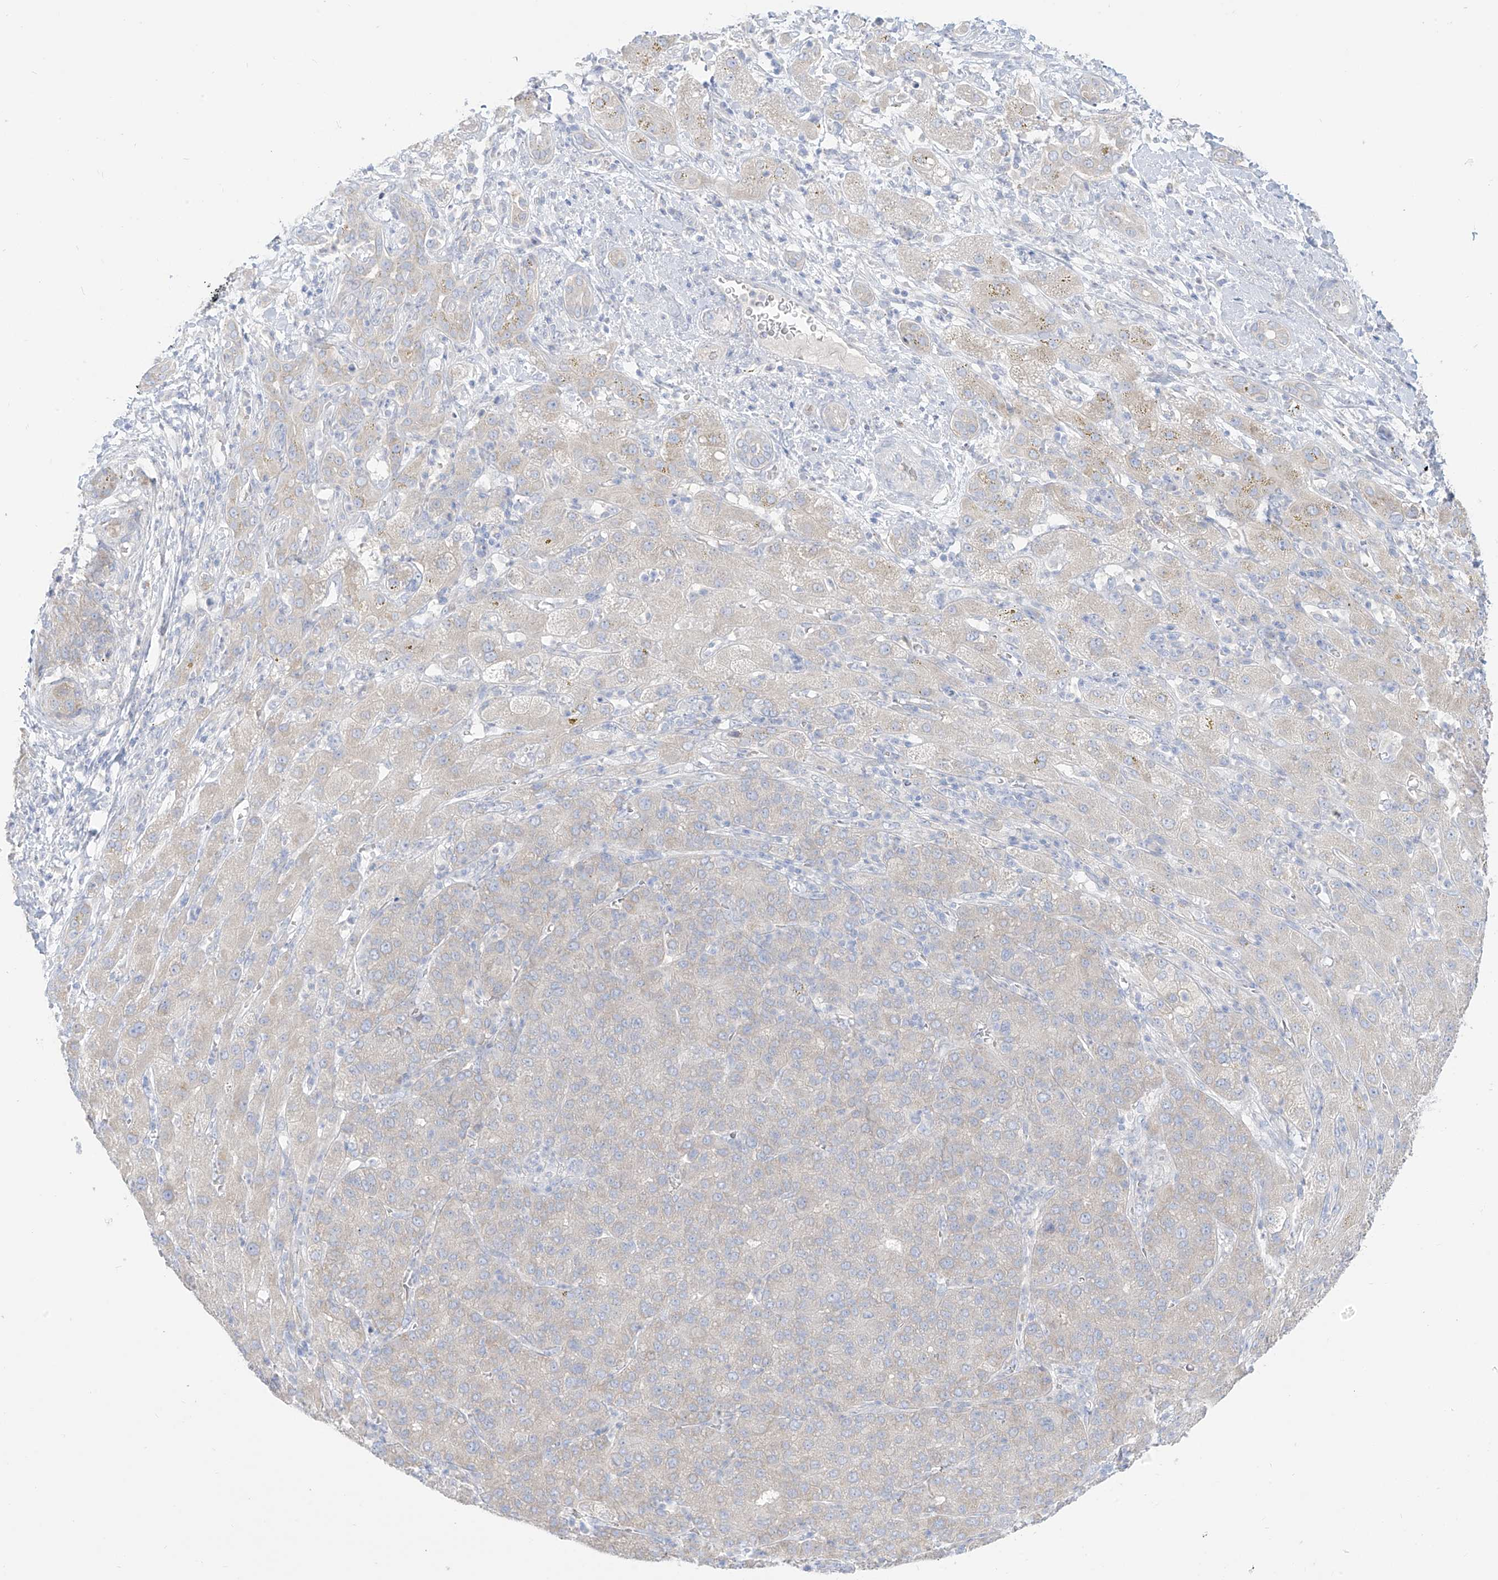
{"staining": {"intensity": "negative", "quantity": "none", "location": "none"}, "tissue": "liver cancer", "cell_type": "Tumor cells", "image_type": "cancer", "snomed": [{"axis": "morphology", "description": "Carcinoma, Hepatocellular, NOS"}, {"axis": "topography", "description": "Liver"}], "caption": "Immunohistochemistry (IHC) image of neoplastic tissue: human hepatocellular carcinoma (liver) stained with DAB exhibits no significant protein positivity in tumor cells.", "gene": "ARHGEF40", "patient": {"sex": "male", "age": 65}}